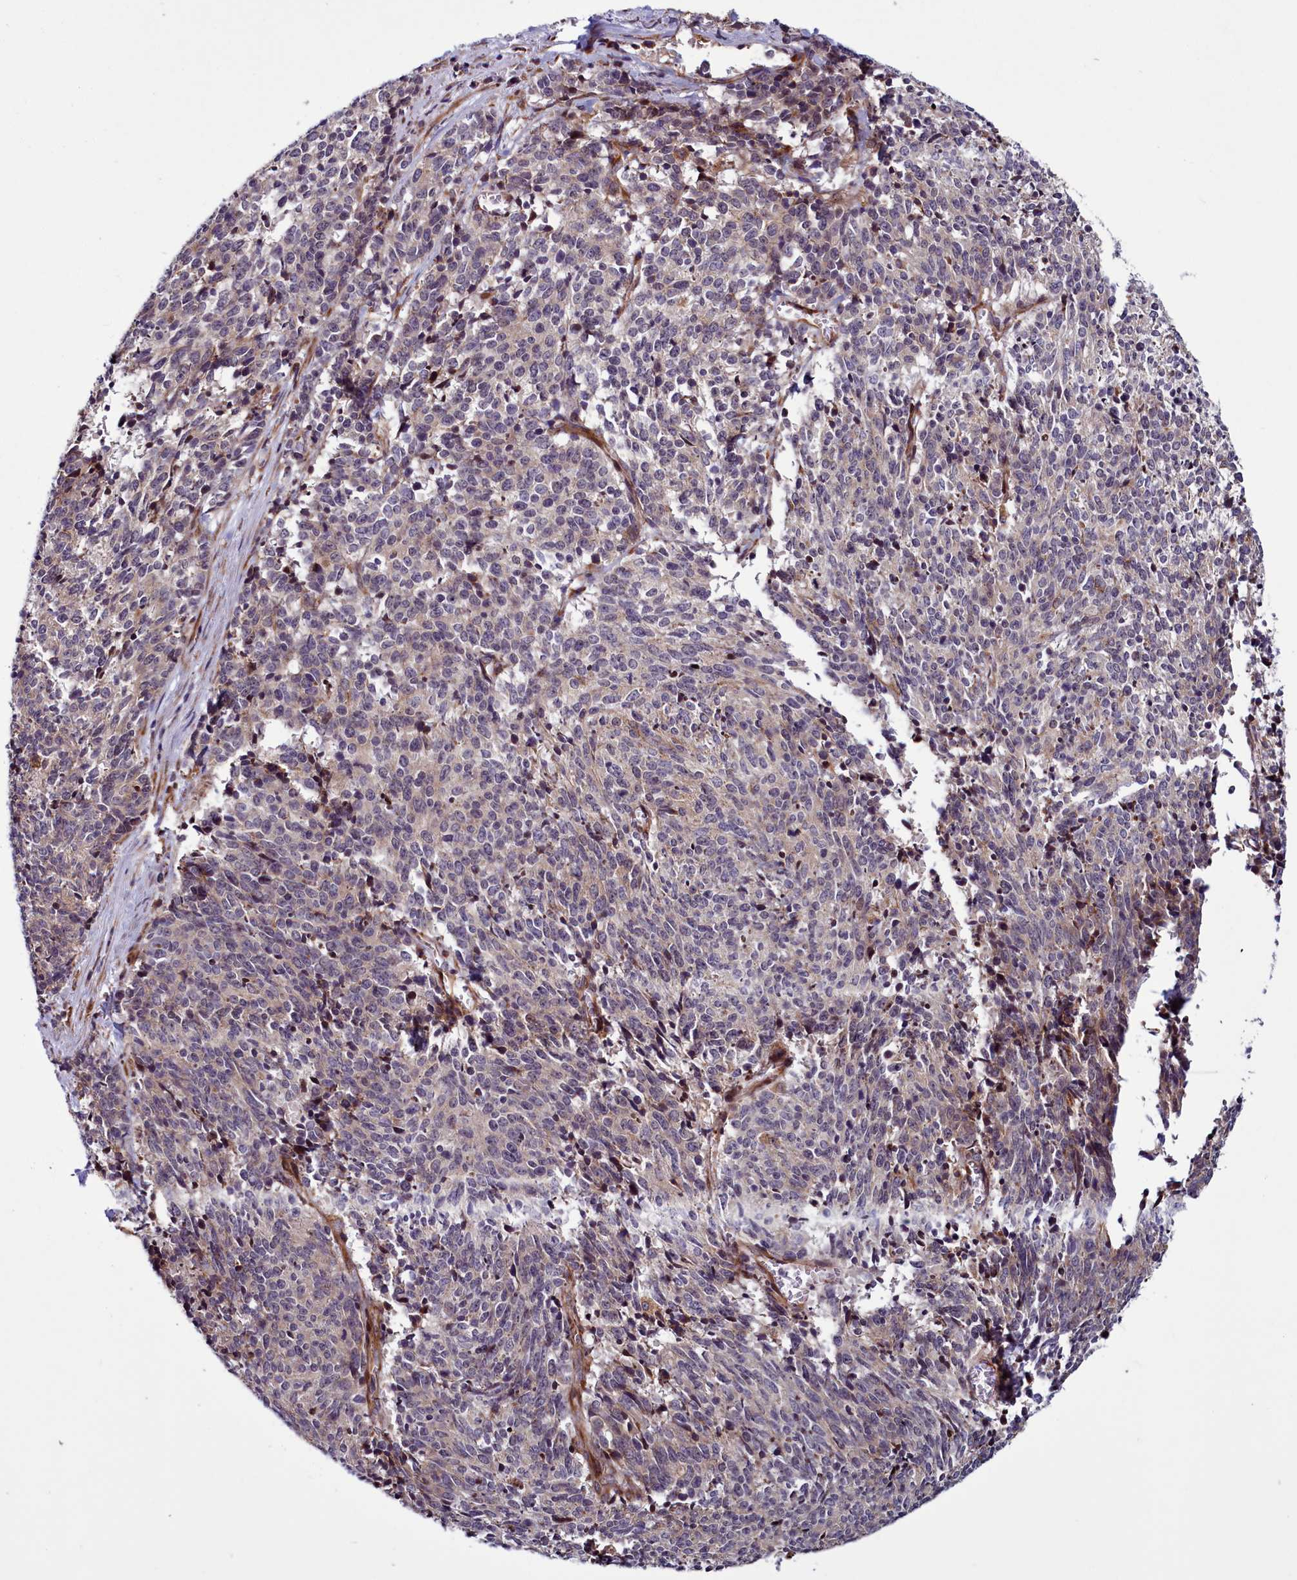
{"staining": {"intensity": "weak", "quantity": "25%-75%", "location": "cytoplasmic/membranous"}, "tissue": "cervical cancer", "cell_type": "Tumor cells", "image_type": "cancer", "snomed": [{"axis": "morphology", "description": "Squamous cell carcinoma, NOS"}, {"axis": "topography", "description": "Cervix"}], "caption": "Protein staining shows weak cytoplasmic/membranous expression in about 25%-75% of tumor cells in cervical cancer (squamous cell carcinoma).", "gene": "MCRIP1", "patient": {"sex": "female", "age": 29}}